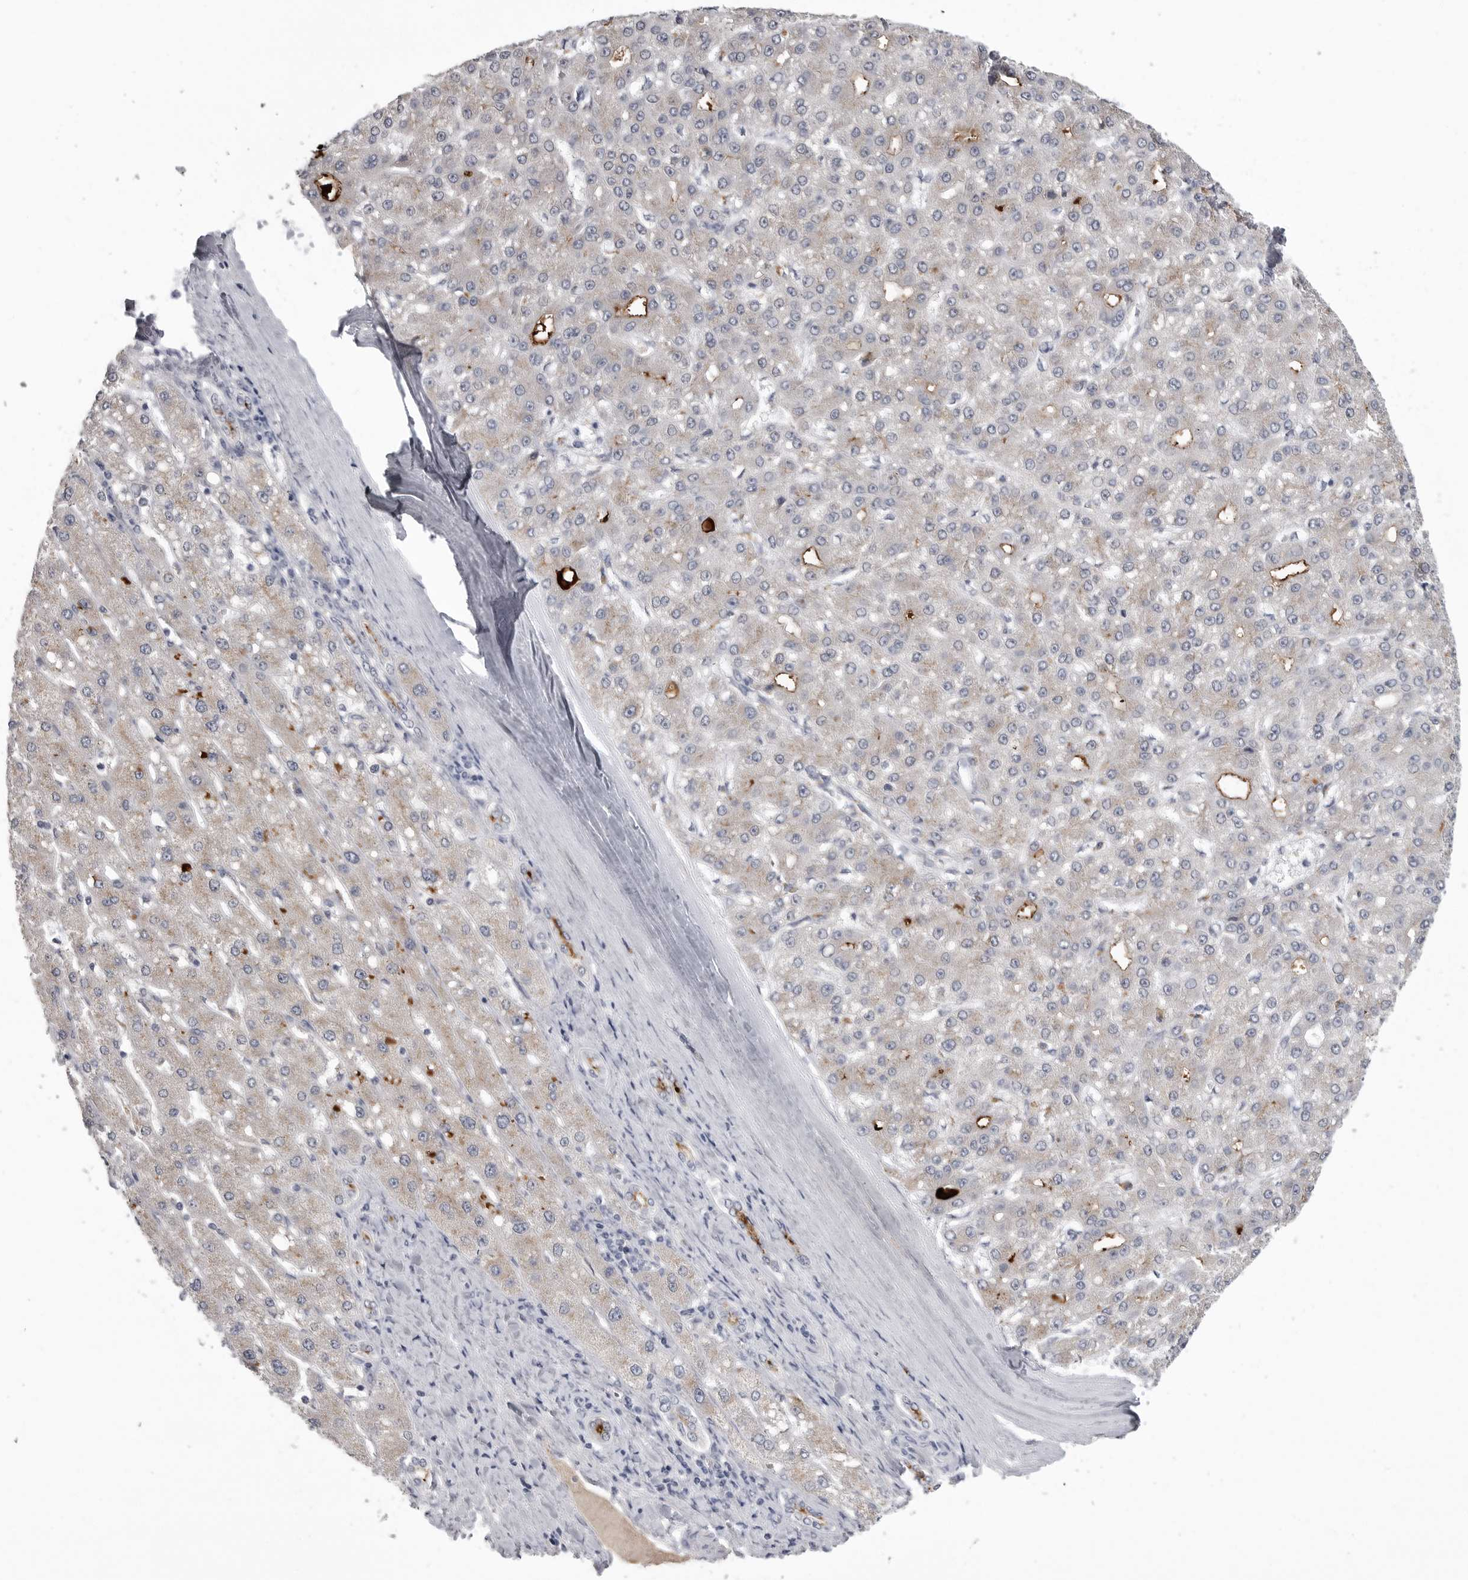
{"staining": {"intensity": "weak", "quantity": "<25%", "location": "cytoplasmic/membranous"}, "tissue": "liver cancer", "cell_type": "Tumor cells", "image_type": "cancer", "snomed": [{"axis": "morphology", "description": "Carcinoma, Hepatocellular, NOS"}, {"axis": "topography", "description": "Liver"}], "caption": "Histopathology image shows no significant protein expression in tumor cells of liver cancer (hepatocellular carcinoma). (IHC, brightfield microscopy, high magnification).", "gene": "SERPING1", "patient": {"sex": "male", "age": 67}}